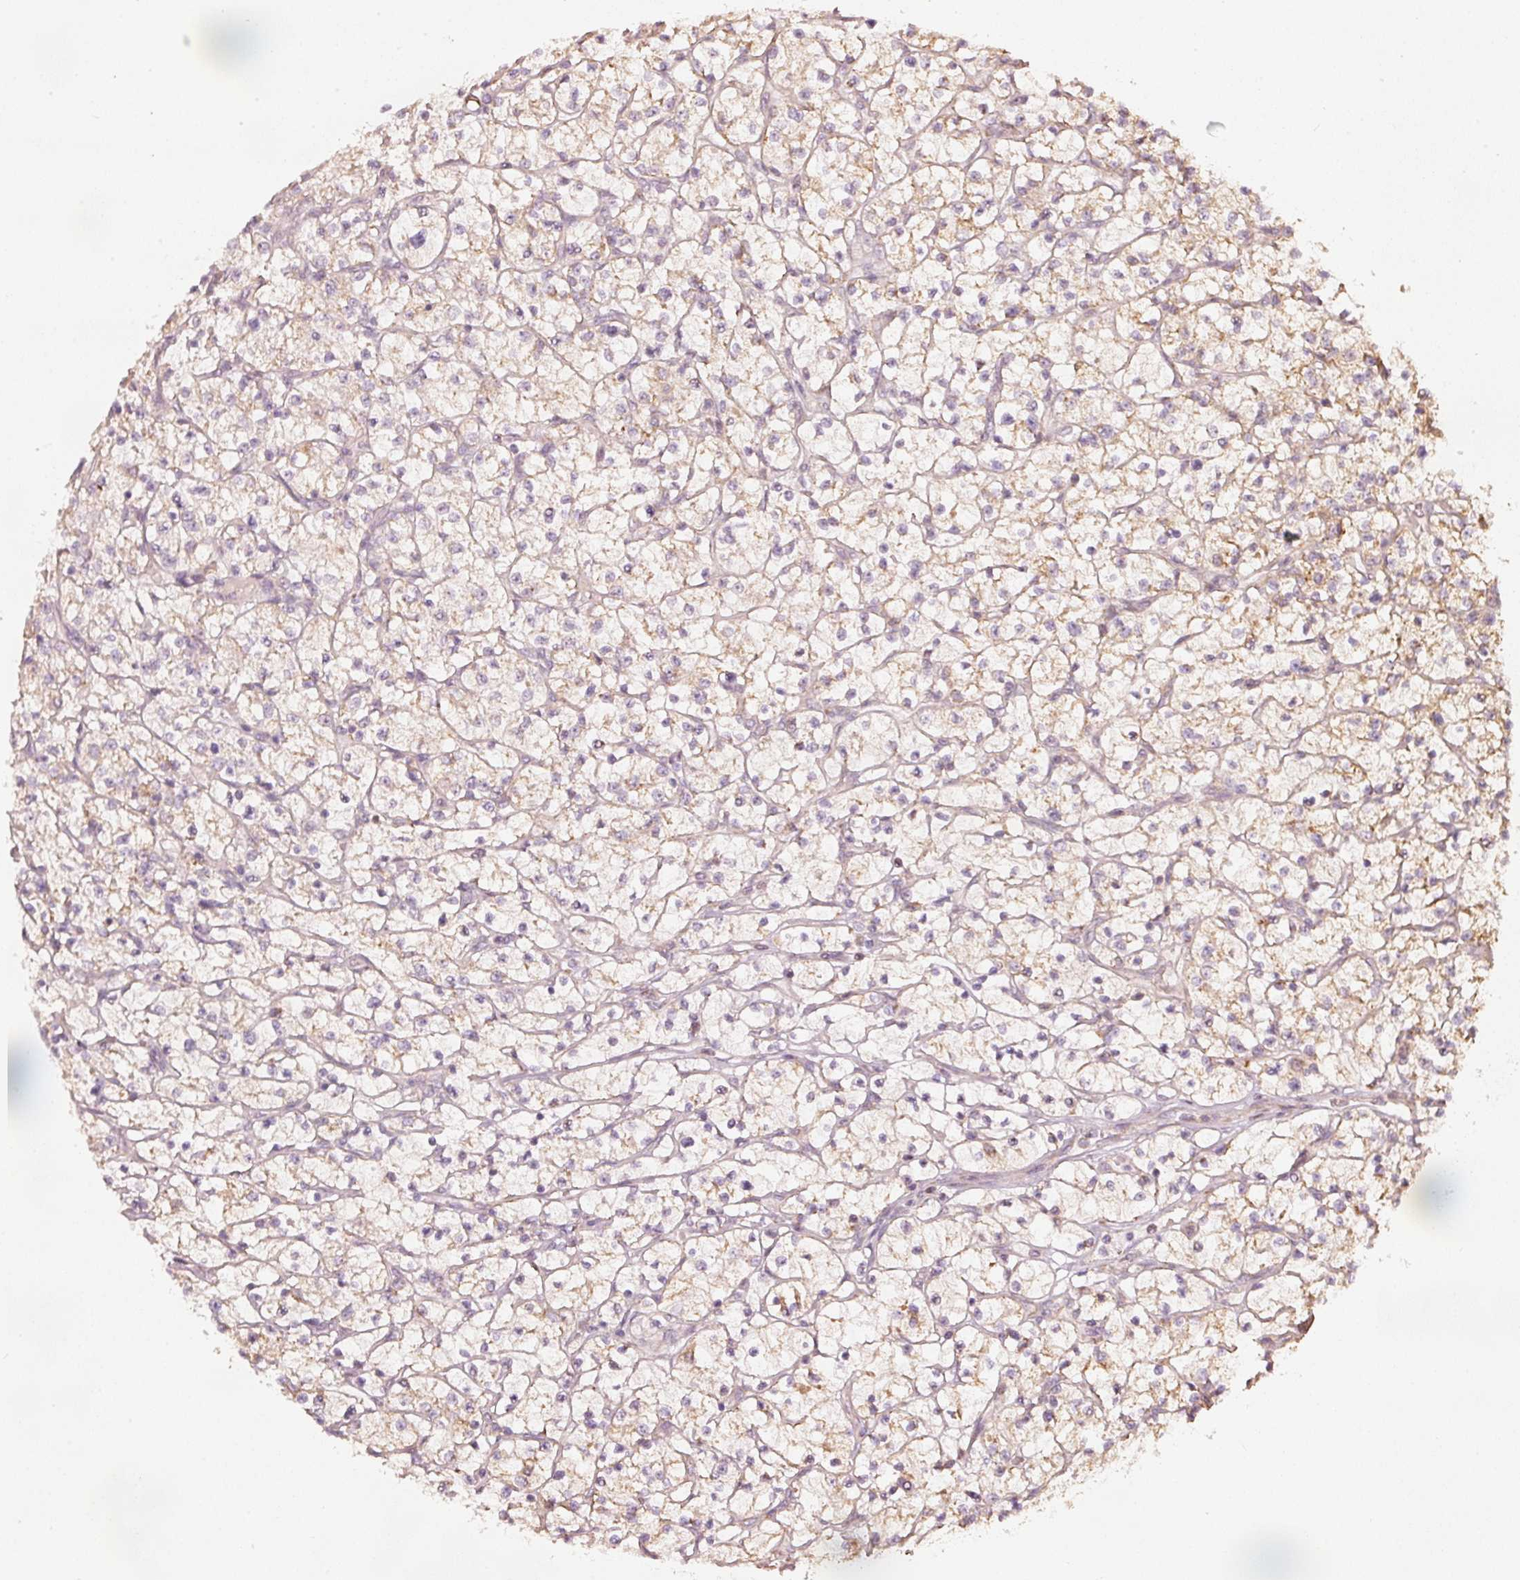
{"staining": {"intensity": "weak", "quantity": "<25%", "location": "cytoplasmic/membranous"}, "tissue": "renal cancer", "cell_type": "Tumor cells", "image_type": "cancer", "snomed": [{"axis": "morphology", "description": "Adenocarcinoma, NOS"}, {"axis": "topography", "description": "Kidney"}], "caption": "DAB immunohistochemical staining of adenocarcinoma (renal) reveals no significant expression in tumor cells.", "gene": "RAB35", "patient": {"sex": "female", "age": 64}}